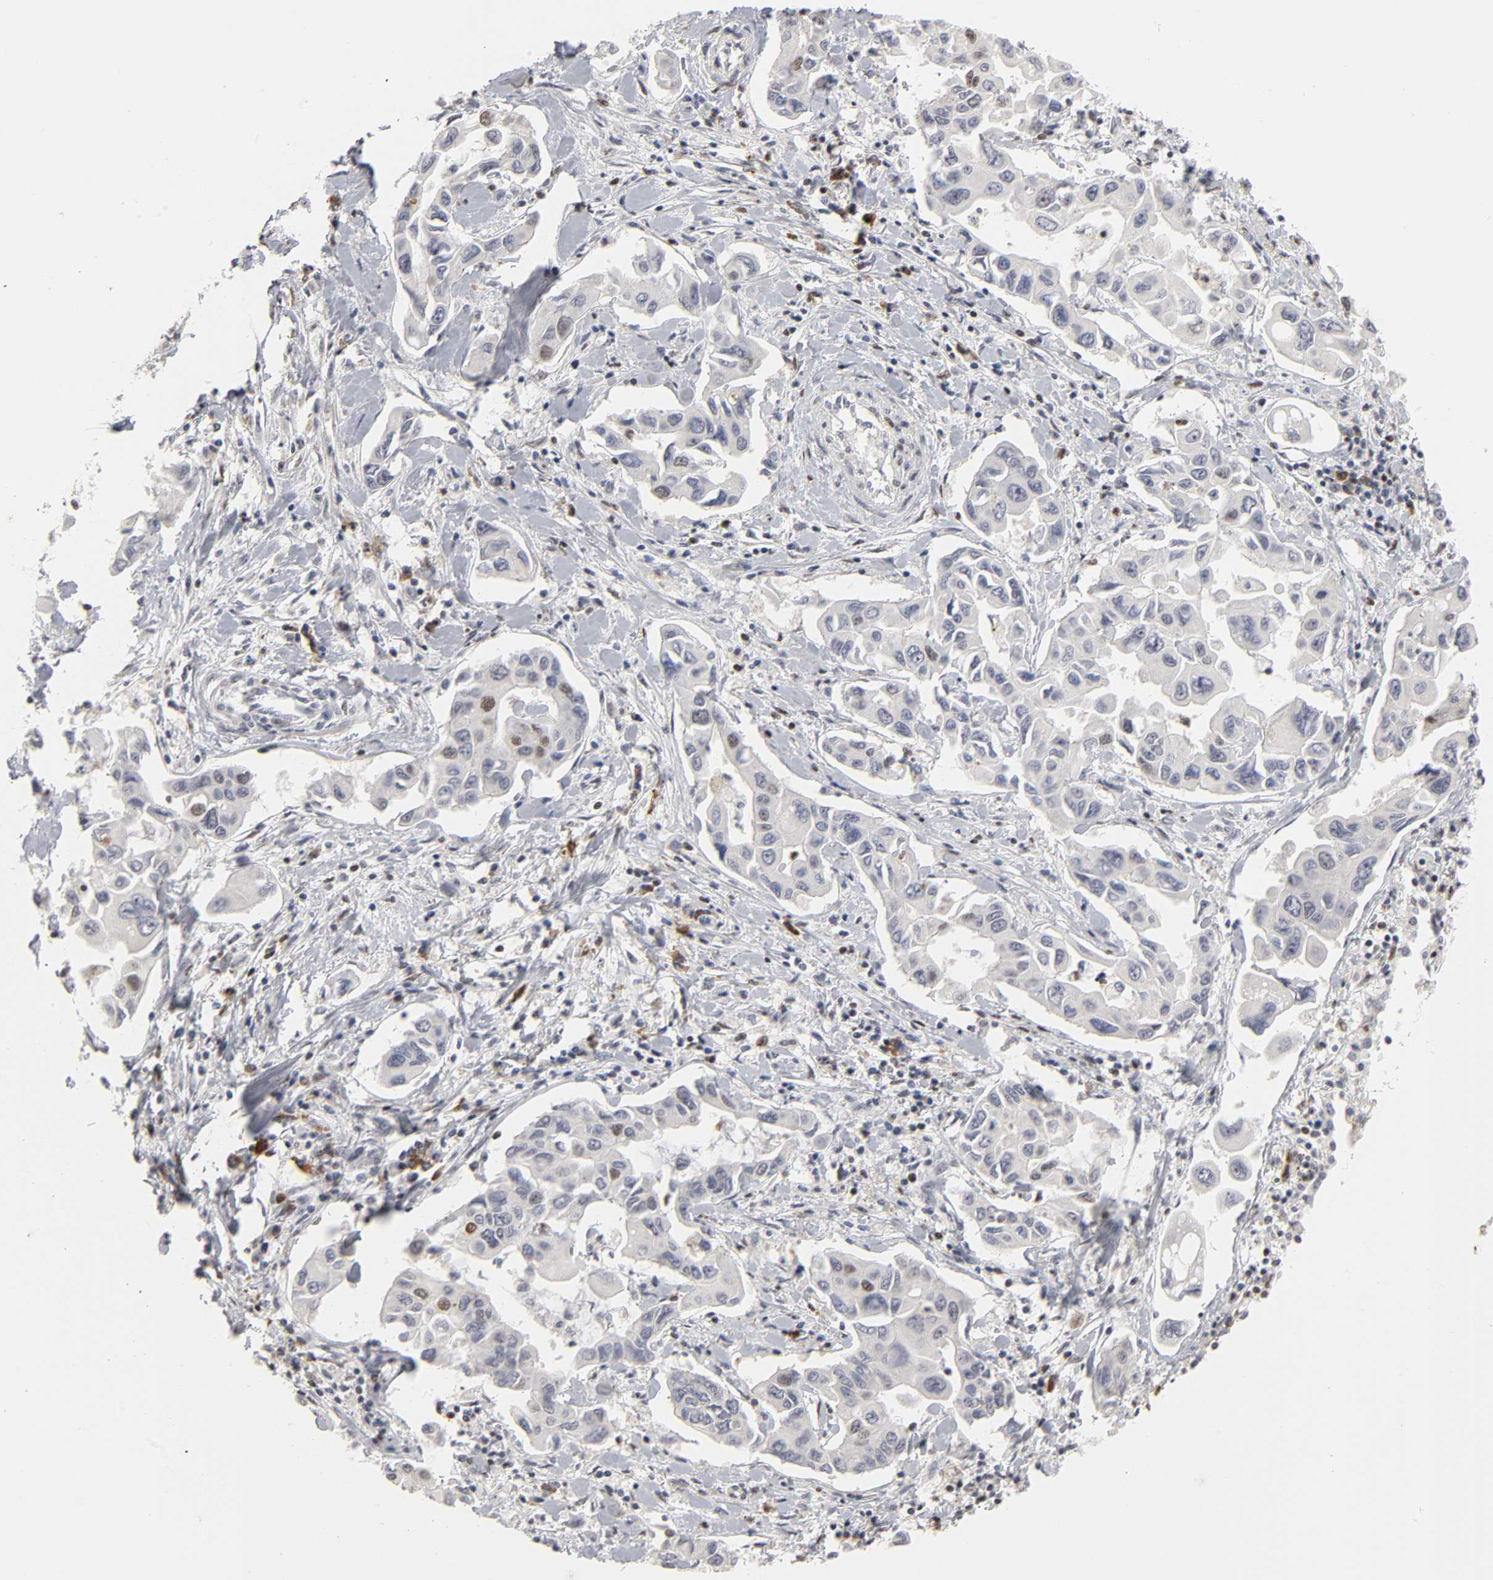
{"staining": {"intensity": "moderate", "quantity": ">75%", "location": "nuclear"}, "tissue": "lung cancer", "cell_type": "Tumor cells", "image_type": "cancer", "snomed": [{"axis": "morphology", "description": "Adenocarcinoma, NOS"}, {"axis": "topography", "description": "Lymph node"}, {"axis": "topography", "description": "Lung"}], "caption": "The micrograph exhibits a brown stain indicating the presence of a protein in the nuclear of tumor cells in lung adenocarcinoma. The staining was performed using DAB to visualize the protein expression in brown, while the nuclei were stained in blue with hematoxylin (Magnification: 20x).", "gene": "CREBBP", "patient": {"sex": "male", "age": 64}}